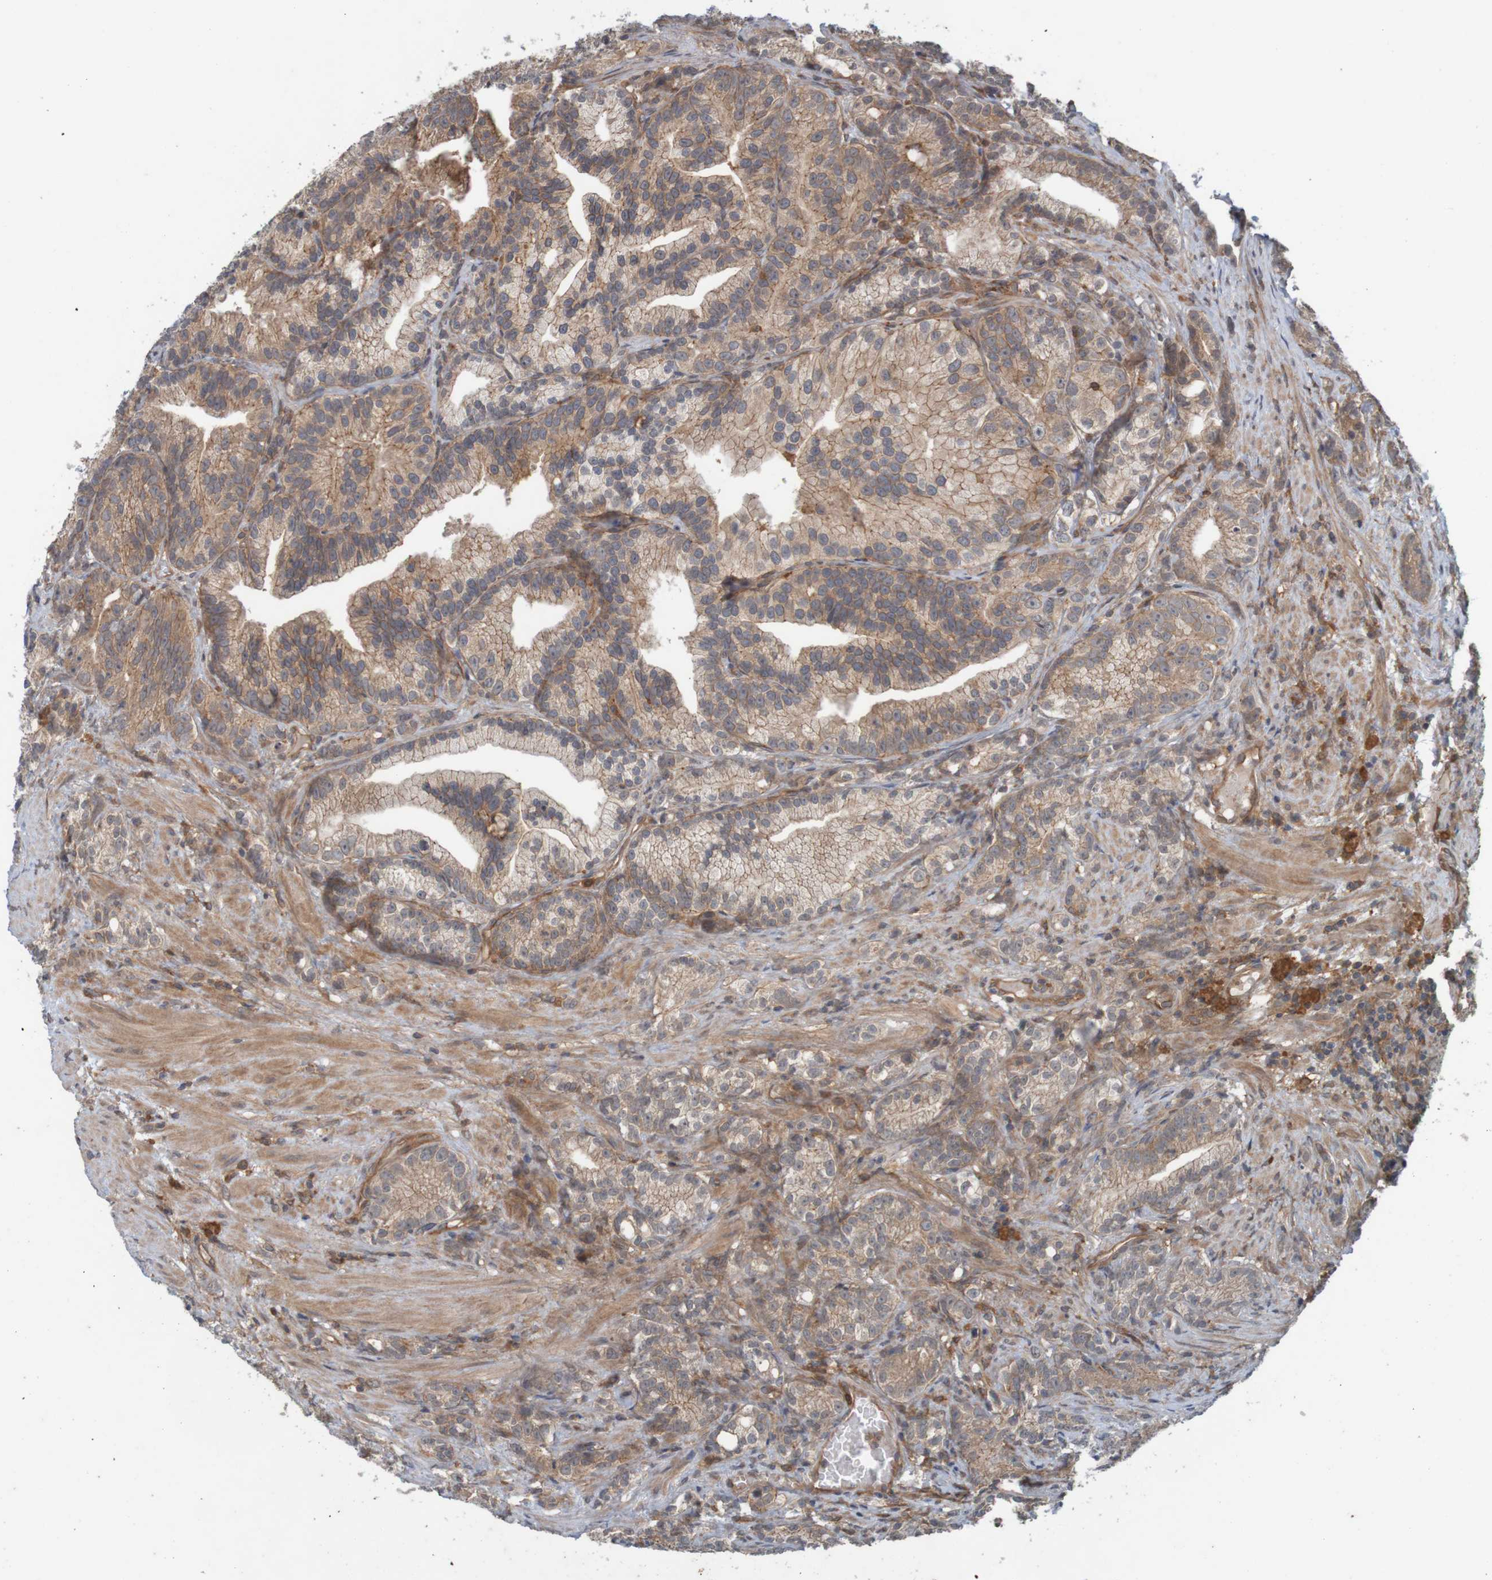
{"staining": {"intensity": "moderate", "quantity": ">75%", "location": "cytoplasmic/membranous"}, "tissue": "prostate cancer", "cell_type": "Tumor cells", "image_type": "cancer", "snomed": [{"axis": "morphology", "description": "Adenocarcinoma, Low grade"}, {"axis": "topography", "description": "Prostate"}], "caption": "High-power microscopy captured an immunohistochemistry histopathology image of prostate adenocarcinoma (low-grade), revealing moderate cytoplasmic/membranous staining in about >75% of tumor cells.", "gene": "ARHGEF11", "patient": {"sex": "male", "age": 89}}